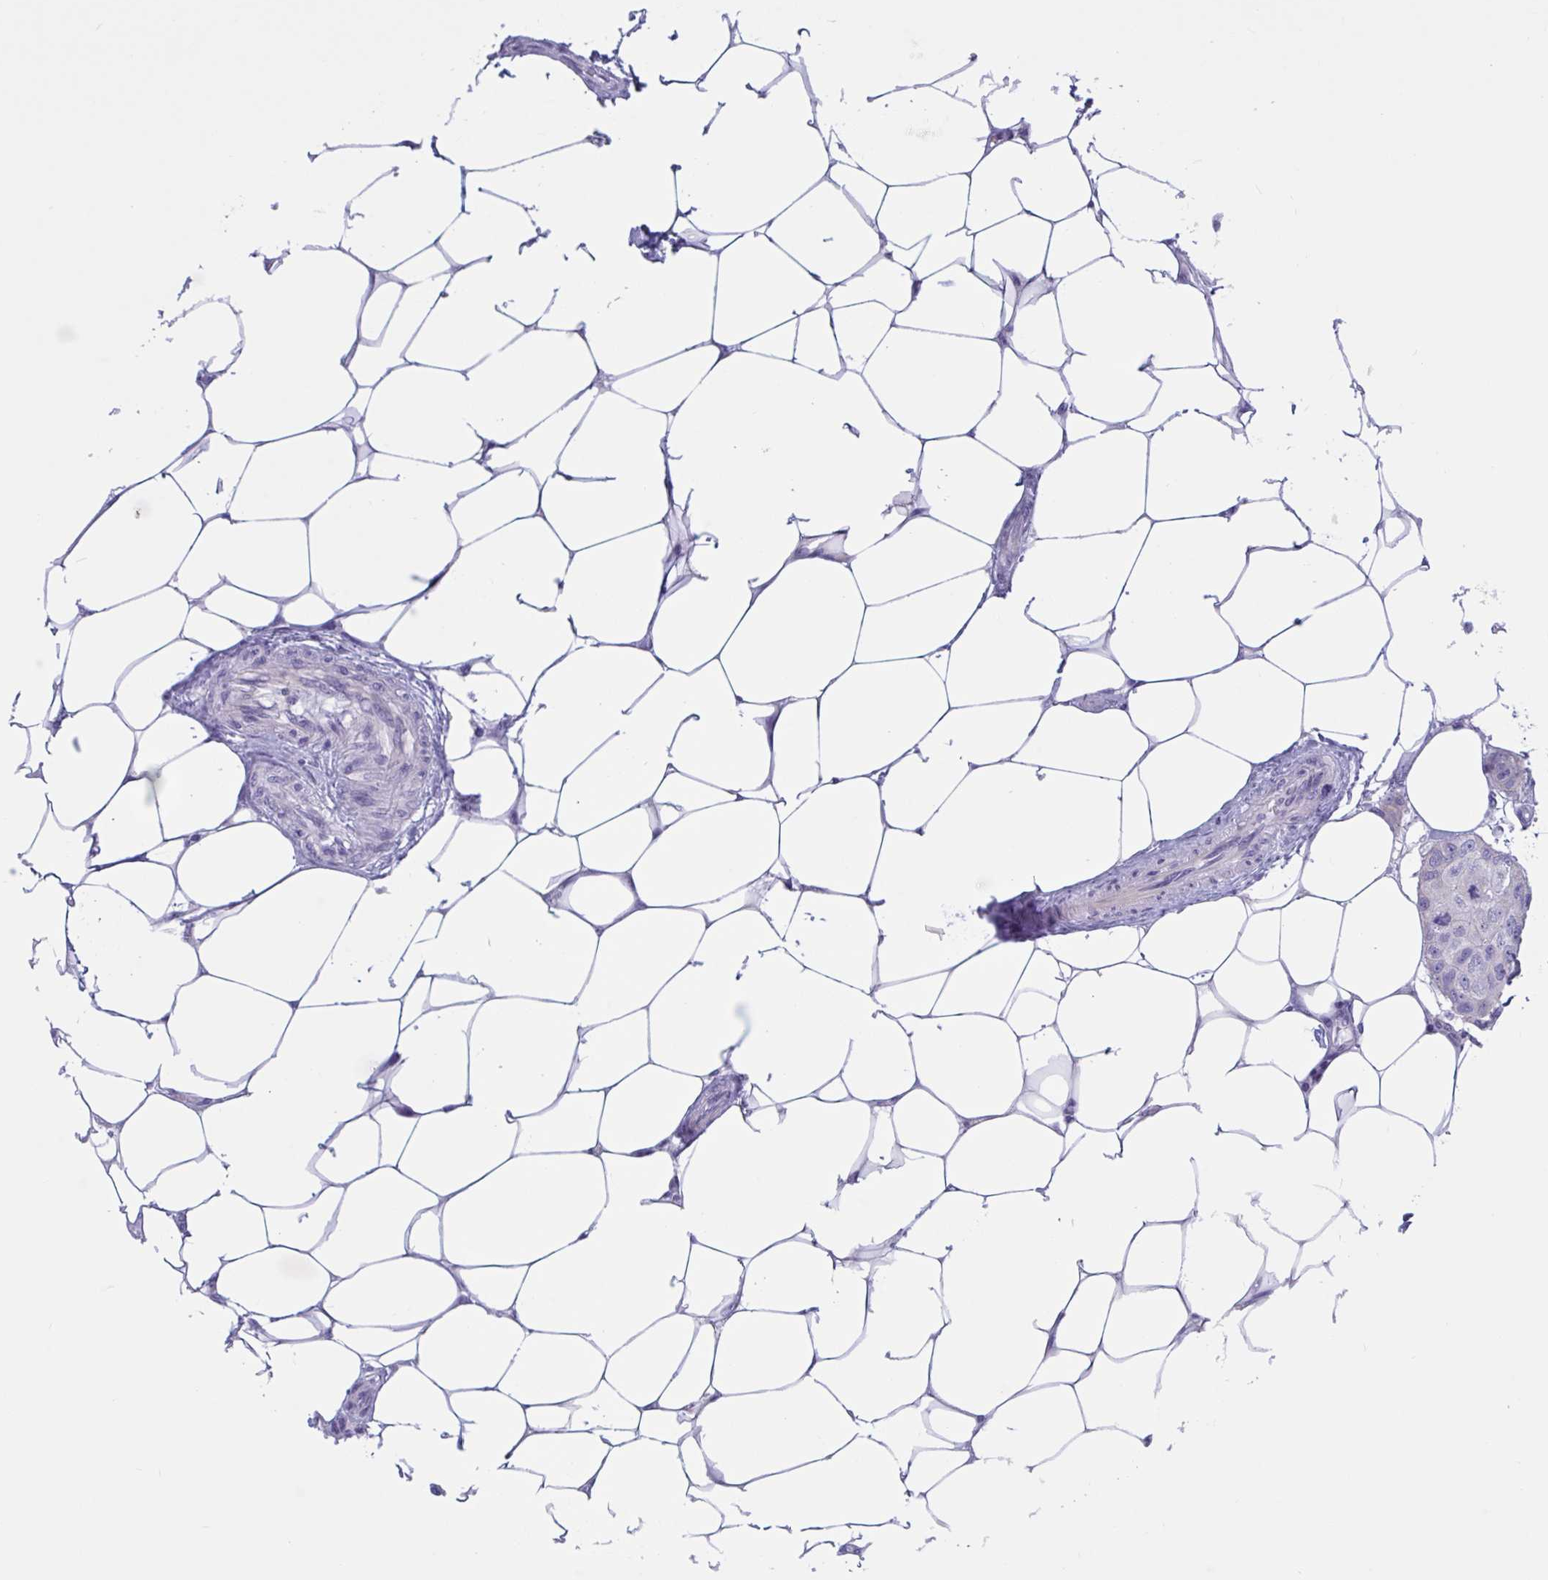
{"staining": {"intensity": "negative", "quantity": "none", "location": "none"}, "tissue": "breast cancer", "cell_type": "Tumor cells", "image_type": "cancer", "snomed": [{"axis": "morphology", "description": "Duct carcinoma"}, {"axis": "topography", "description": "Breast"}, {"axis": "topography", "description": "Lymph node"}], "caption": "This is a photomicrograph of immunohistochemistry staining of breast cancer, which shows no expression in tumor cells. (Brightfield microscopy of DAB (3,3'-diaminobenzidine) immunohistochemistry at high magnification).", "gene": "OXLD1", "patient": {"sex": "female", "age": 80}}